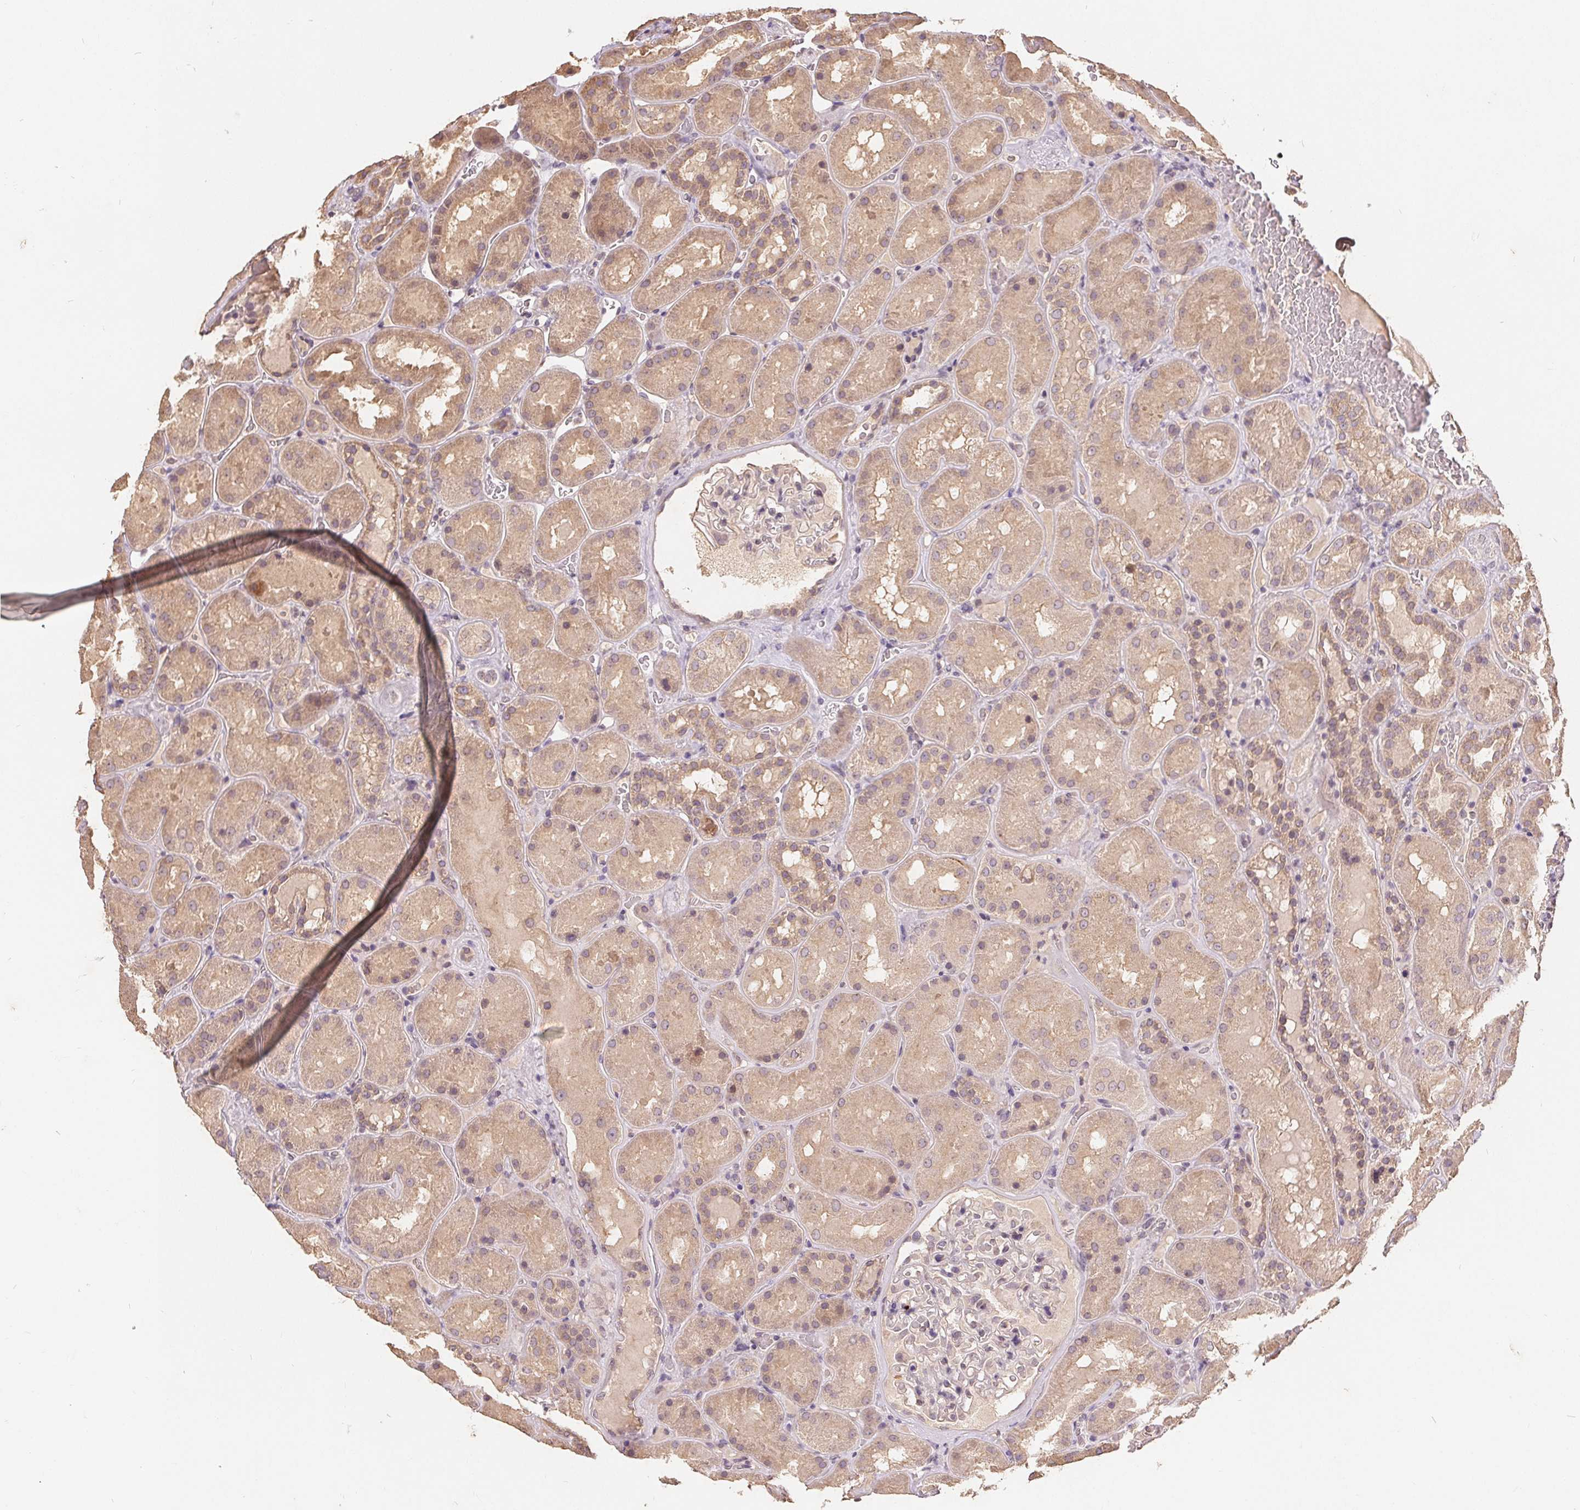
{"staining": {"intensity": "weak", "quantity": "<25%", "location": "cytoplasmic/membranous"}, "tissue": "kidney", "cell_type": "Cells in glomeruli", "image_type": "normal", "snomed": [{"axis": "morphology", "description": "Normal tissue, NOS"}, {"axis": "topography", "description": "Kidney"}], "caption": "Immunohistochemistry (IHC) histopathology image of normal human kidney stained for a protein (brown), which displays no positivity in cells in glomeruli. (DAB IHC with hematoxylin counter stain).", "gene": "CDIPT", "patient": {"sex": "male", "age": 73}}